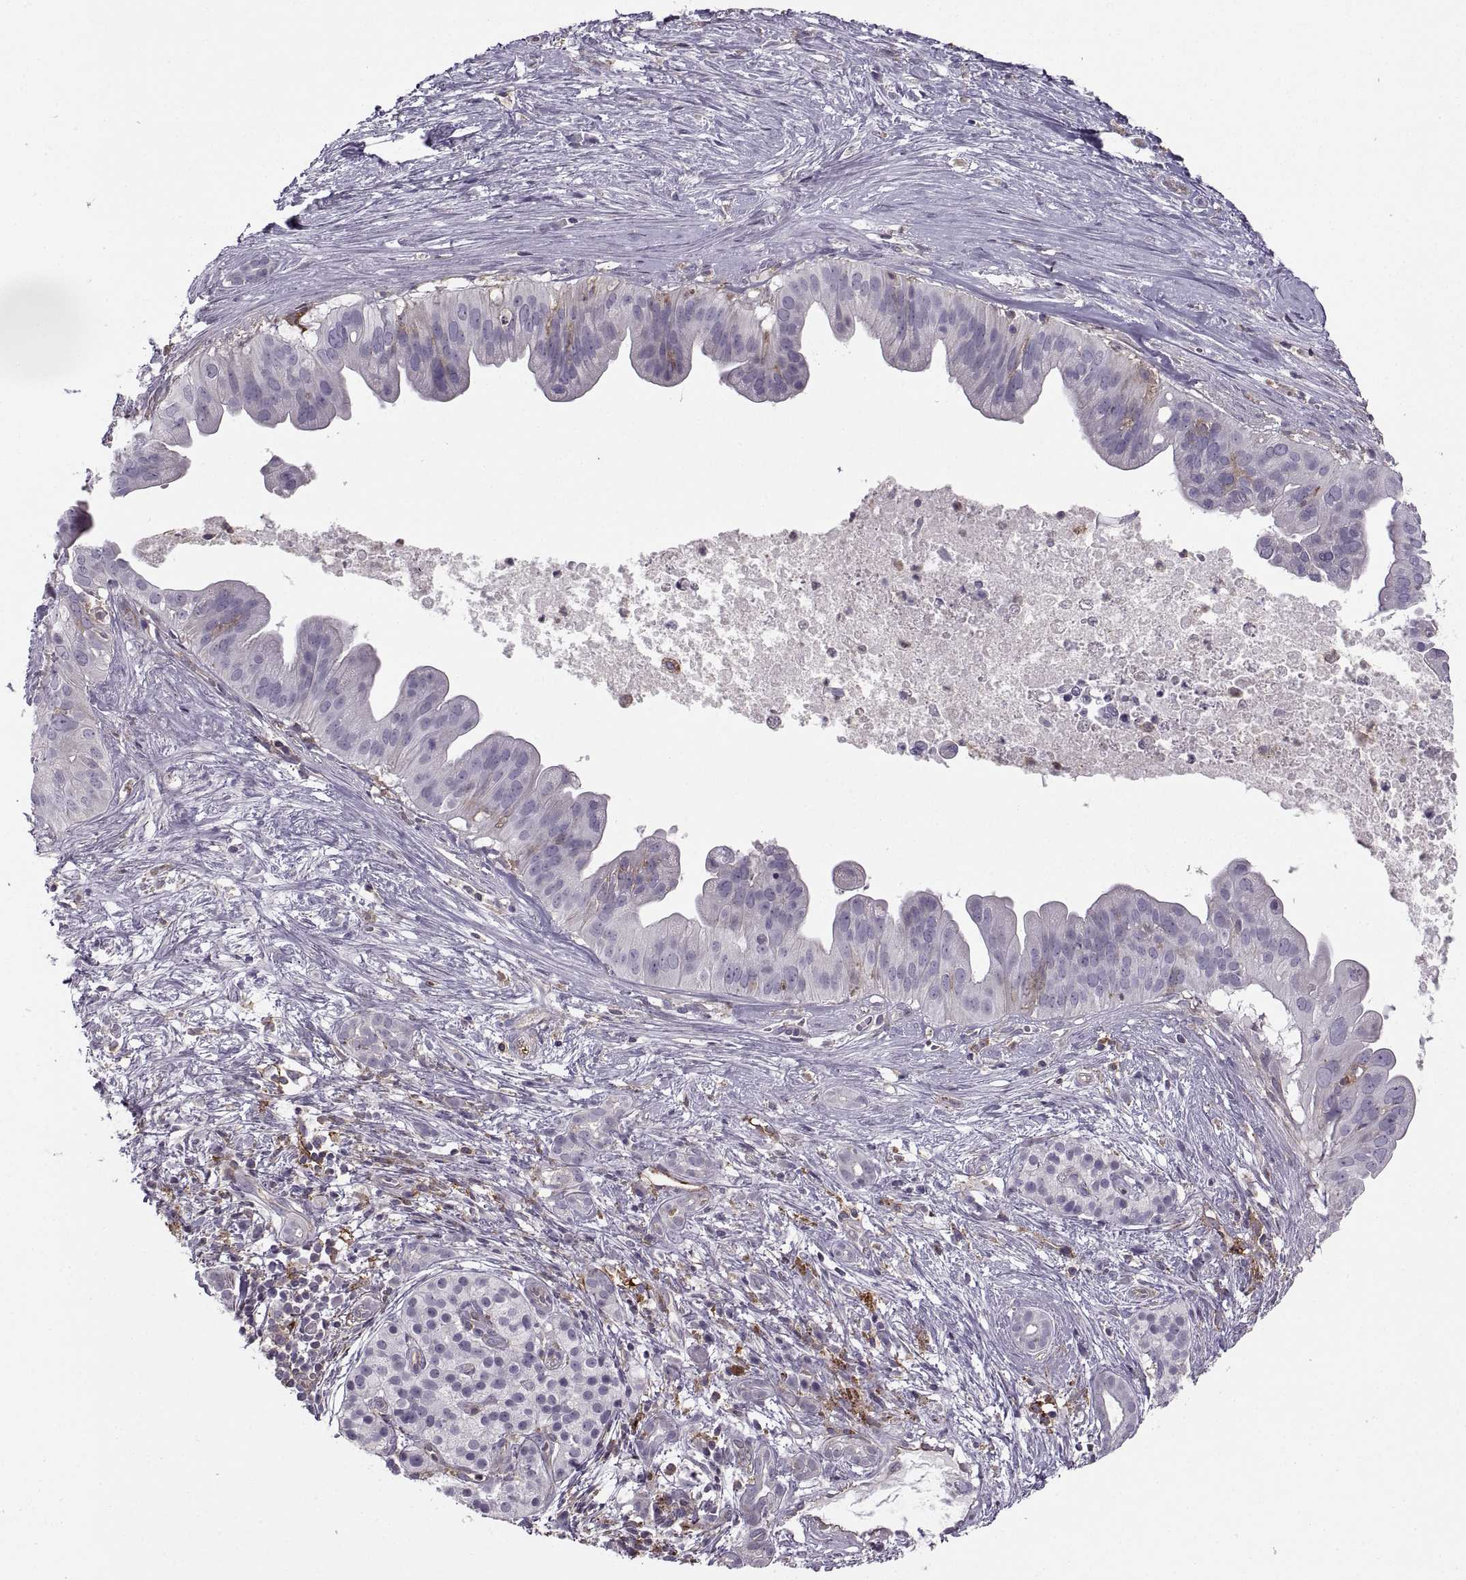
{"staining": {"intensity": "negative", "quantity": "none", "location": "none"}, "tissue": "pancreatic cancer", "cell_type": "Tumor cells", "image_type": "cancer", "snomed": [{"axis": "morphology", "description": "Adenocarcinoma, NOS"}, {"axis": "topography", "description": "Pancreas"}], "caption": "IHC photomicrograph of neoplastic tissue: pancreatic cancer (adenocarcinoma) stained with DAB (3,3'-diaminobenzidine) displays no significant protein expression in tumor cells. (DAB immunohistochemistry with hematoxylin counter stain).", "gene": "RALB", "patient": {"sex": "male", "age": 61}}